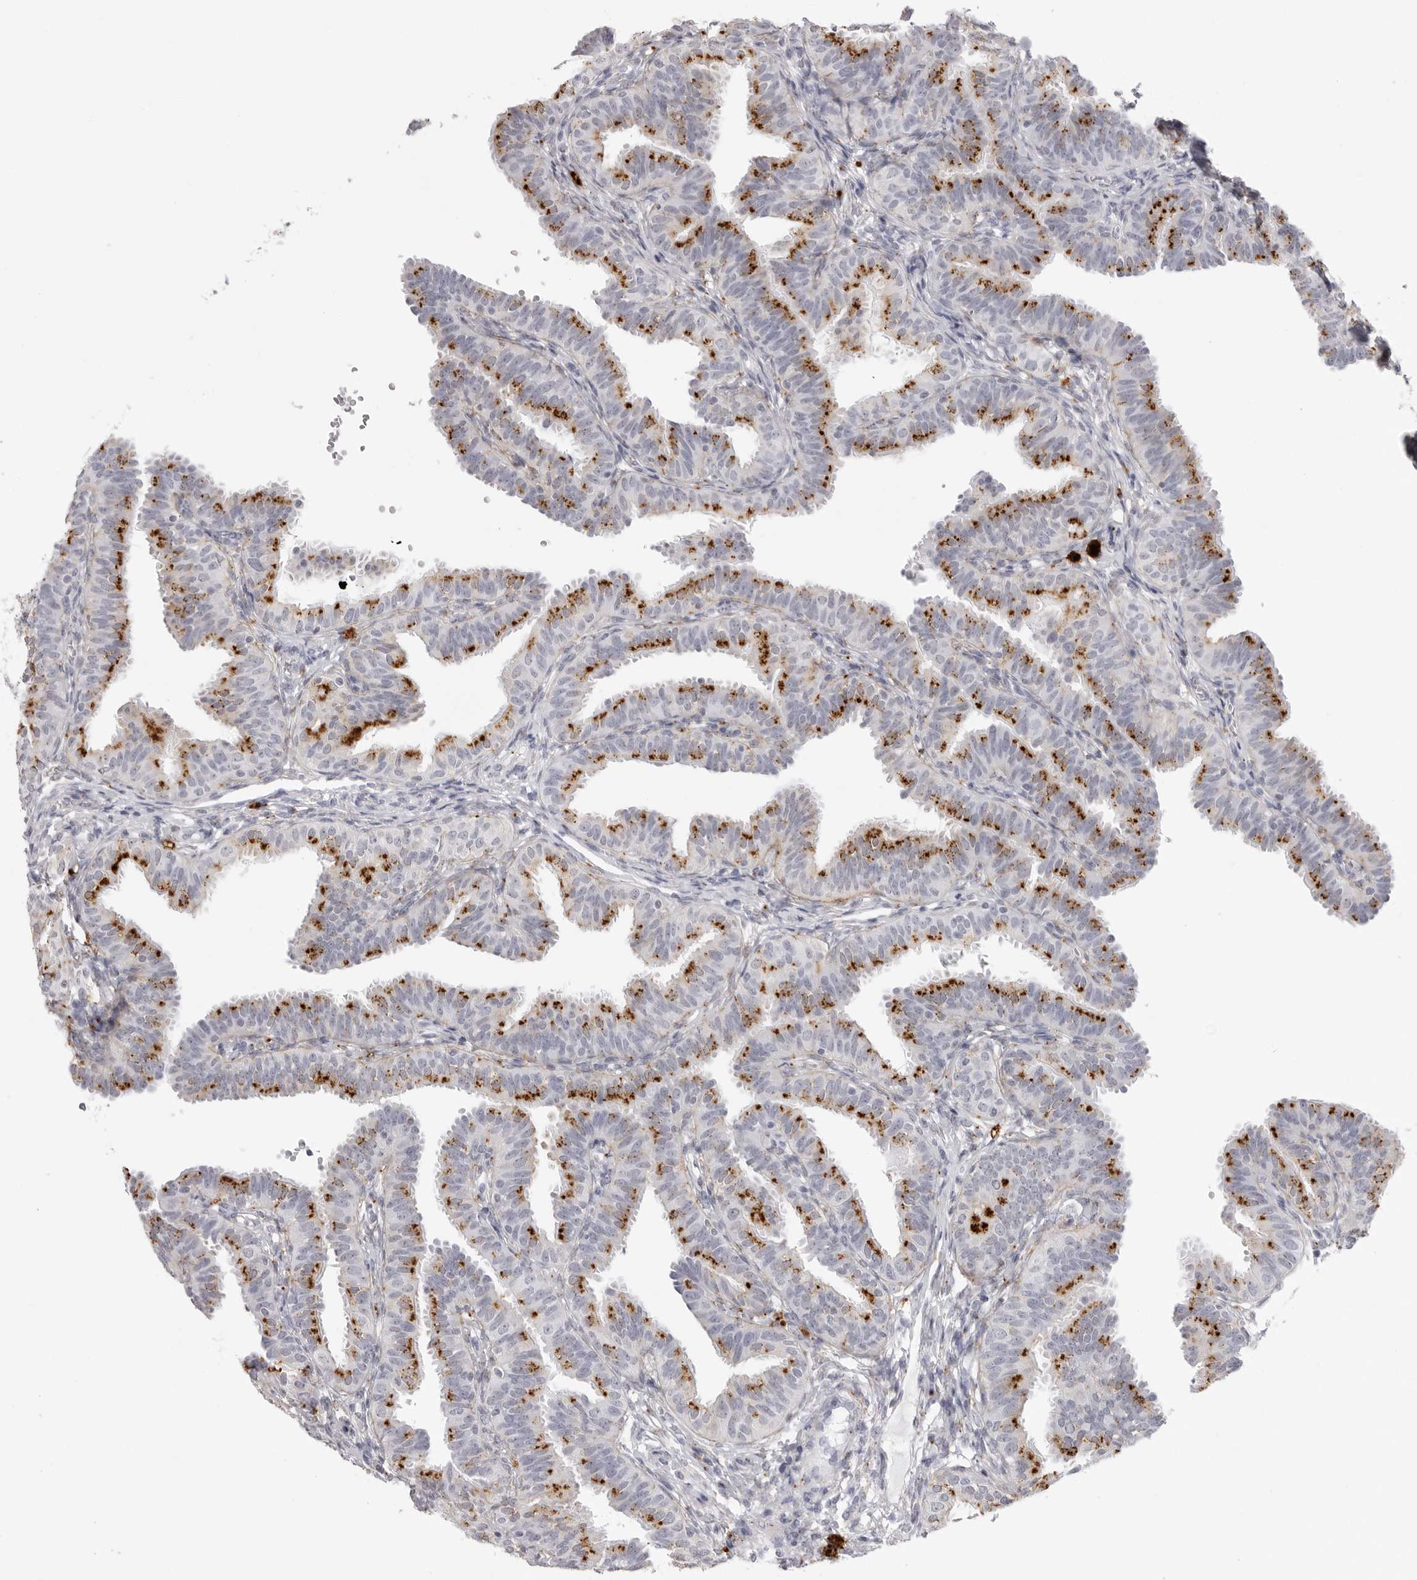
{"staining": {"intensity": "strong", "quantity": "25%-75%", "location": "cytoplasmic/membranous"}, "tissue": "fallopian tube", "cell_type": "Glandular cells", "image_type": "normal", "snomed": [{"axis": "morphology", "description": "Normal tissue, NOS"}, {"axis": "topography", "description": "Fallopian tube"}], "caption": "Fallopian tube was stained to show a protein in brown. There is high levels of strong cytoplasmic/membranous positivity in about 25%-75% of glandular cells. The protein of interest is shown in brown color, while the nuclei are stained blue.", "gene": "IL25", "patient": {"sex": "female", "age": 35}}